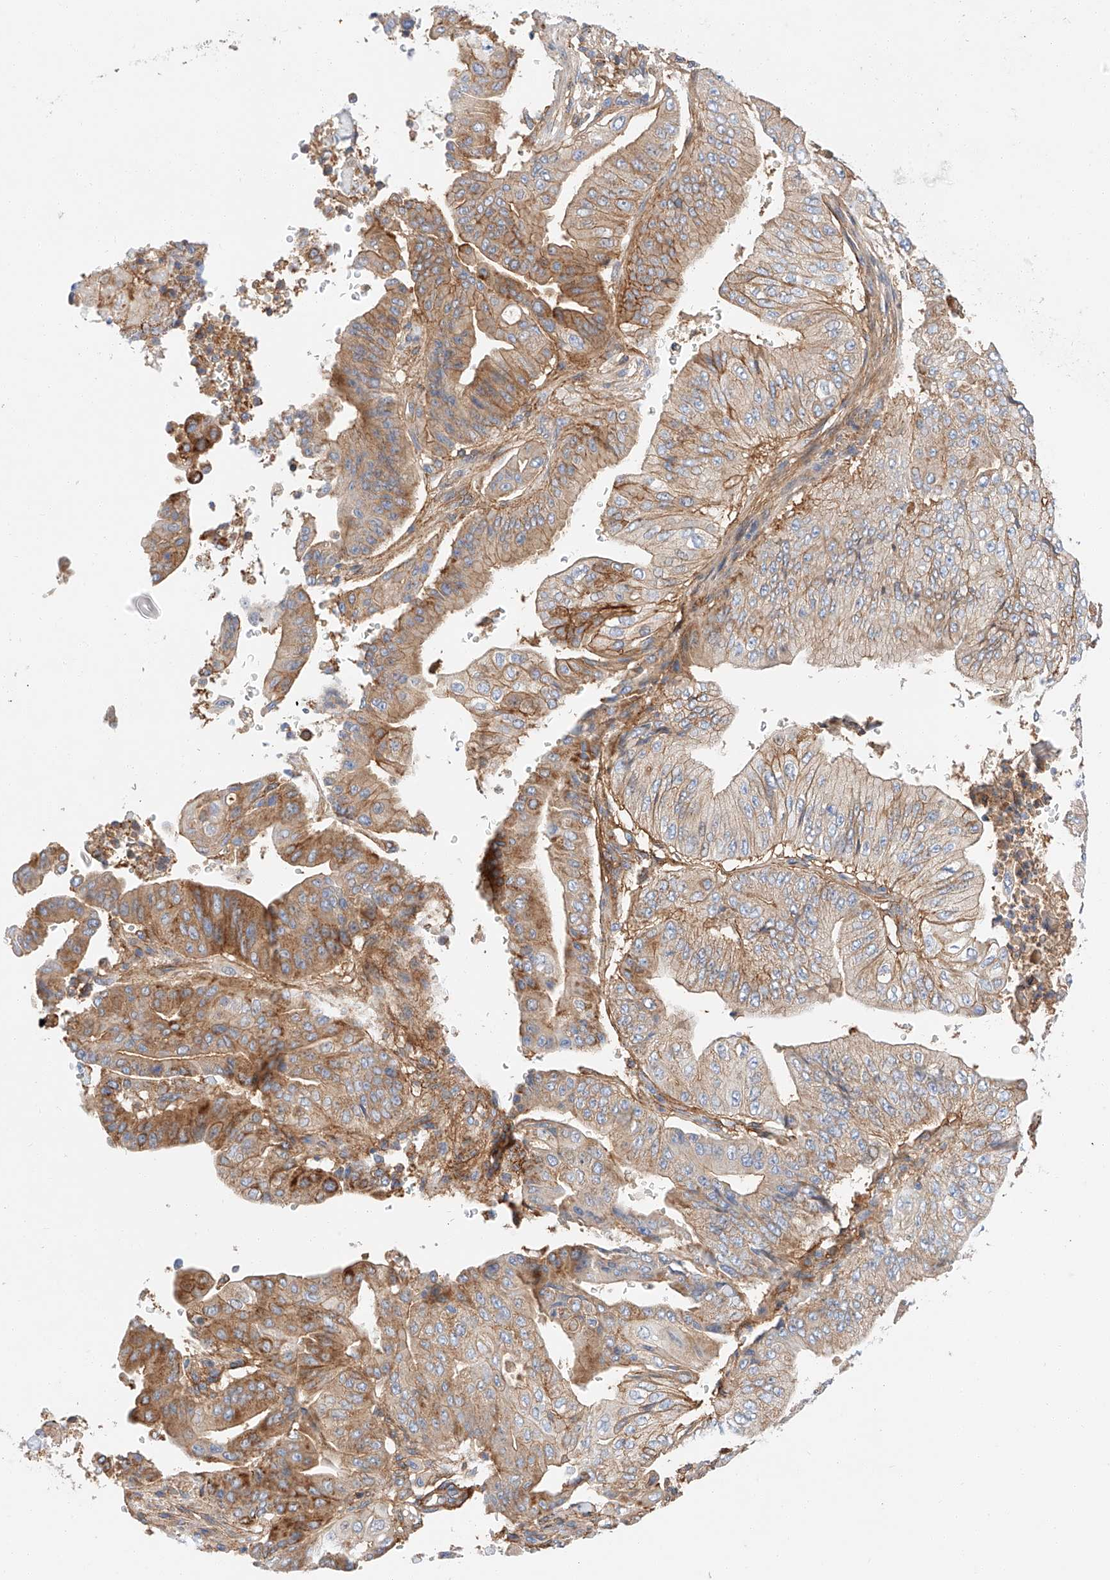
{"staining": {"intensity": "moderate", "quantity": ">75%", "location": "cytoplasmic/membranous"}, "tissue": "pancreatic cancer", "cell_type": "Tumor cells", "image_type": "cancer", "snomed": [{"axis": "morphology", "description": "Adenocarcinoma, NOS"}, {"axis": "topography", "description": "Pancreas"}], "caption": "An immunohistochemistry micrograph of tumor tissue is shown. Protein staining in brown shows moderate cytoplasmic/membranous positivity in pancreatic cancer within tumor cells.", "gene": "HAUS4", "patient": {"sex": "female", "age": 77}}